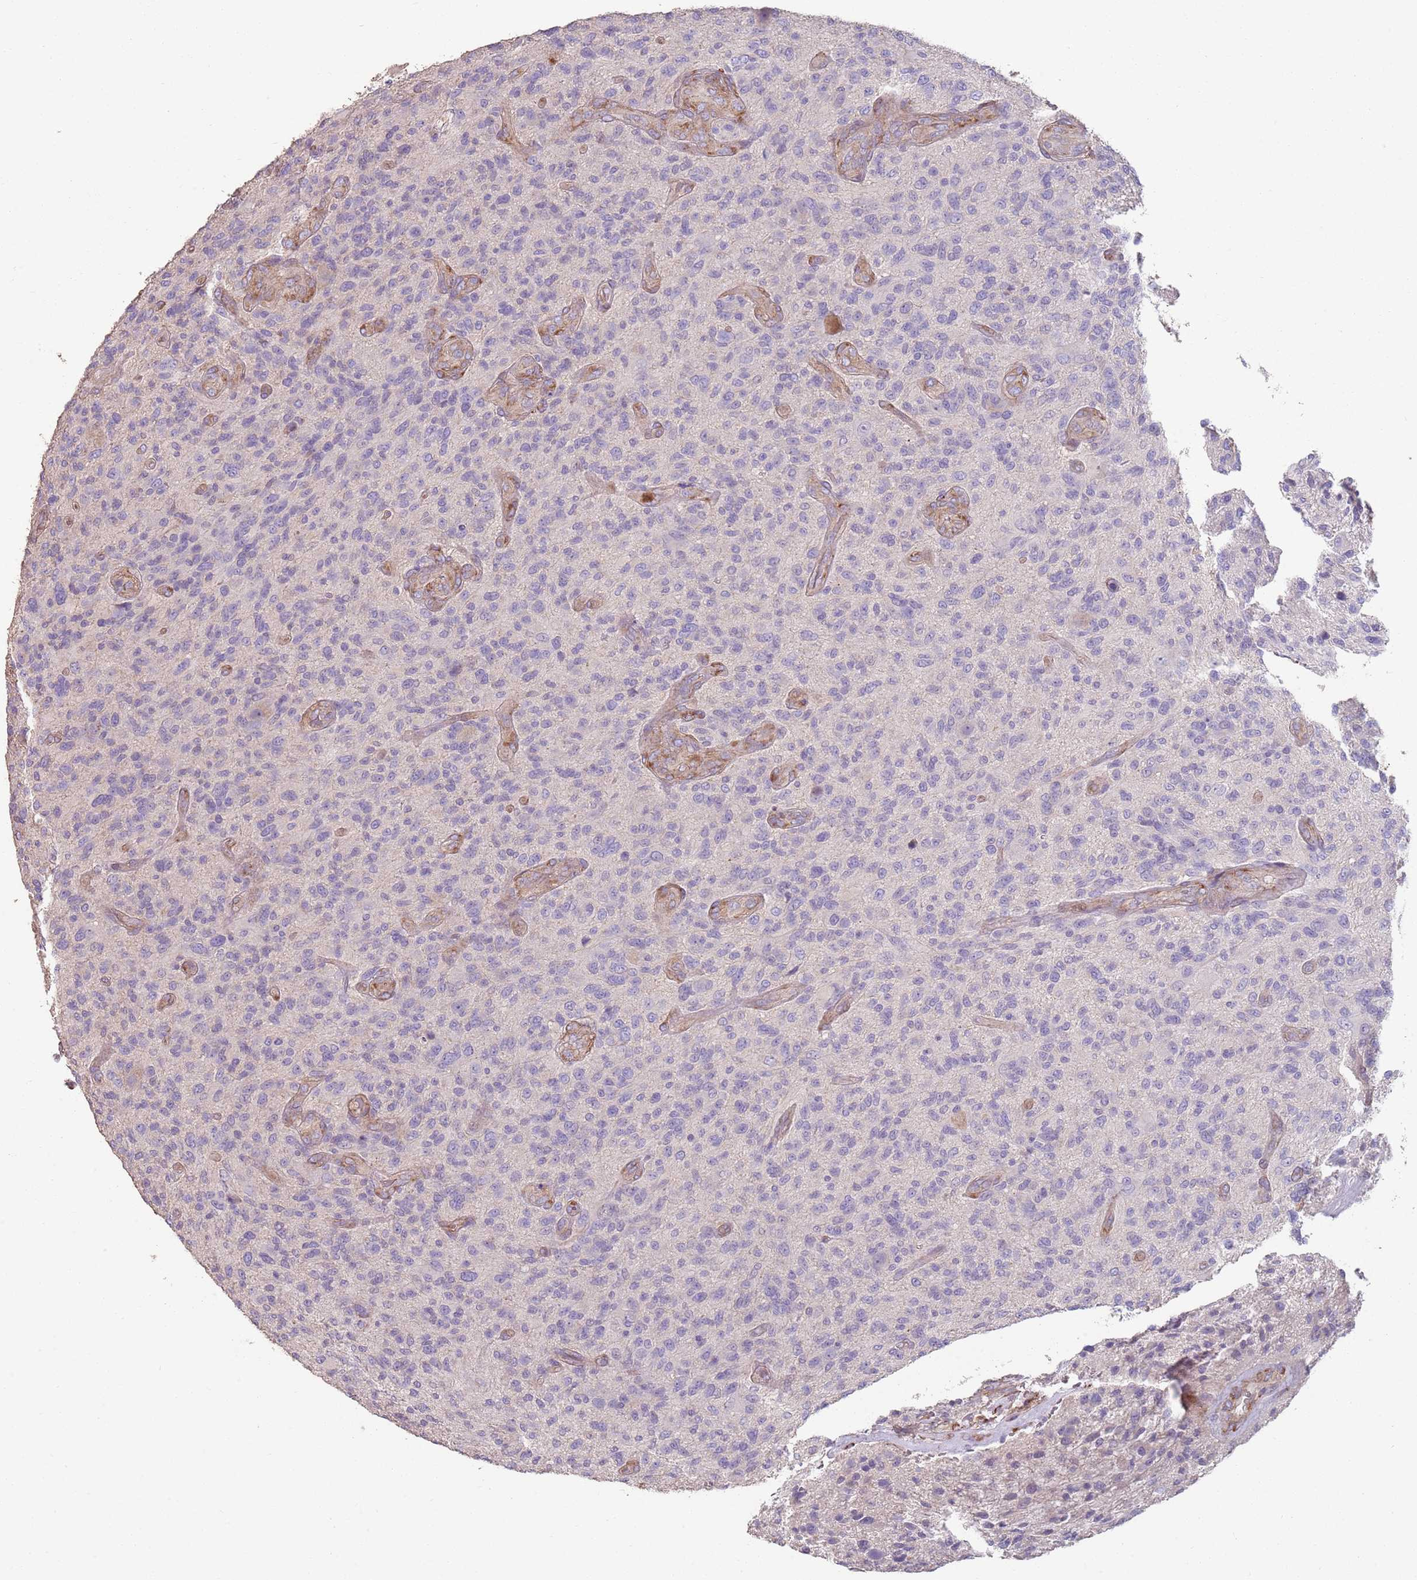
{"staining": {"intensity": "negative", "quantity": "none", "location": "none"}, "tissue": "glioma", "cell_type": "Tumor cells", "image_type": "cancer", "snomed": [{"axis": "morphology", "description": "Glioma, malignant, High grade"}, {"axis": "topography", "description": "Brain"}], "caption": "DAB immunohistochemical staining of malignant glioma (high-grade) demonstrates no significant expression in tumor cells.", "gene": "PHLPP2", "patient": {"sex": "male", "age": 47}}